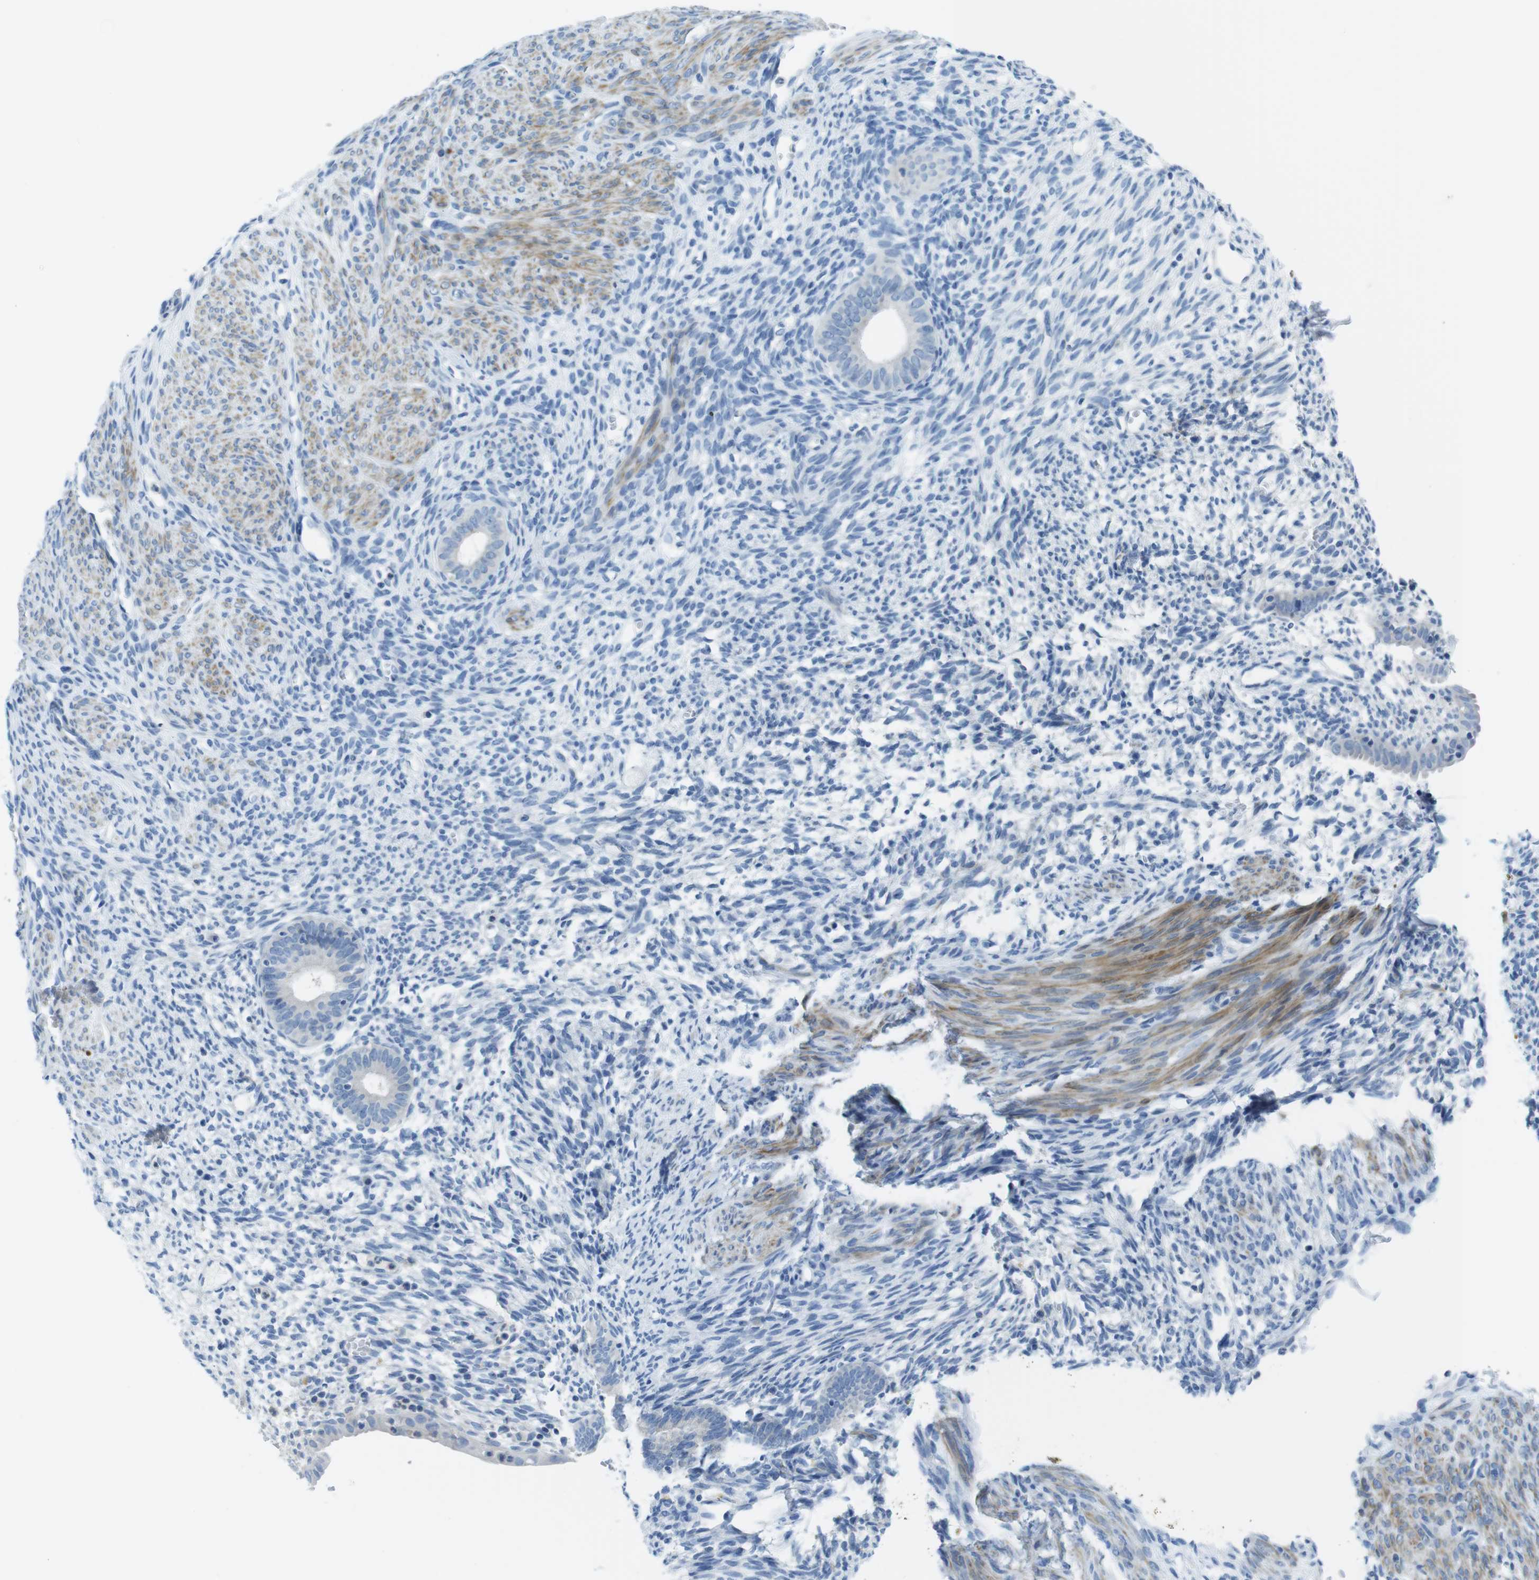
{"staining": {"intensity": "negative", "quantity": "none", "location": "none"}, "tissue": "endometrium", "cell_type": "Cells in endometrial stroma", "image_type": "normal", "snomed": [{"axis": "morphology", "description": "Normal tissue, NOS"}, {"axis": "morphology", "description": "Atrophy, NOS"}, {"axis": "topography", "description": "Uterus"}, {"axis": "topography", "description": "Endometrium"}], "caption": "Immunohistochemistry (IHC) micrograph of unremarkable human endometrium stained for a protein (brown), which exhibits no positivity in cells in endometrial stroma. (Brightfield microscopy of DAB (3,3'-diaminobenzidine) immunohistochemistry (IHC) at high magnification).", "gene": "ASIC5", "patient": {"sex": "female", "age": 68}}